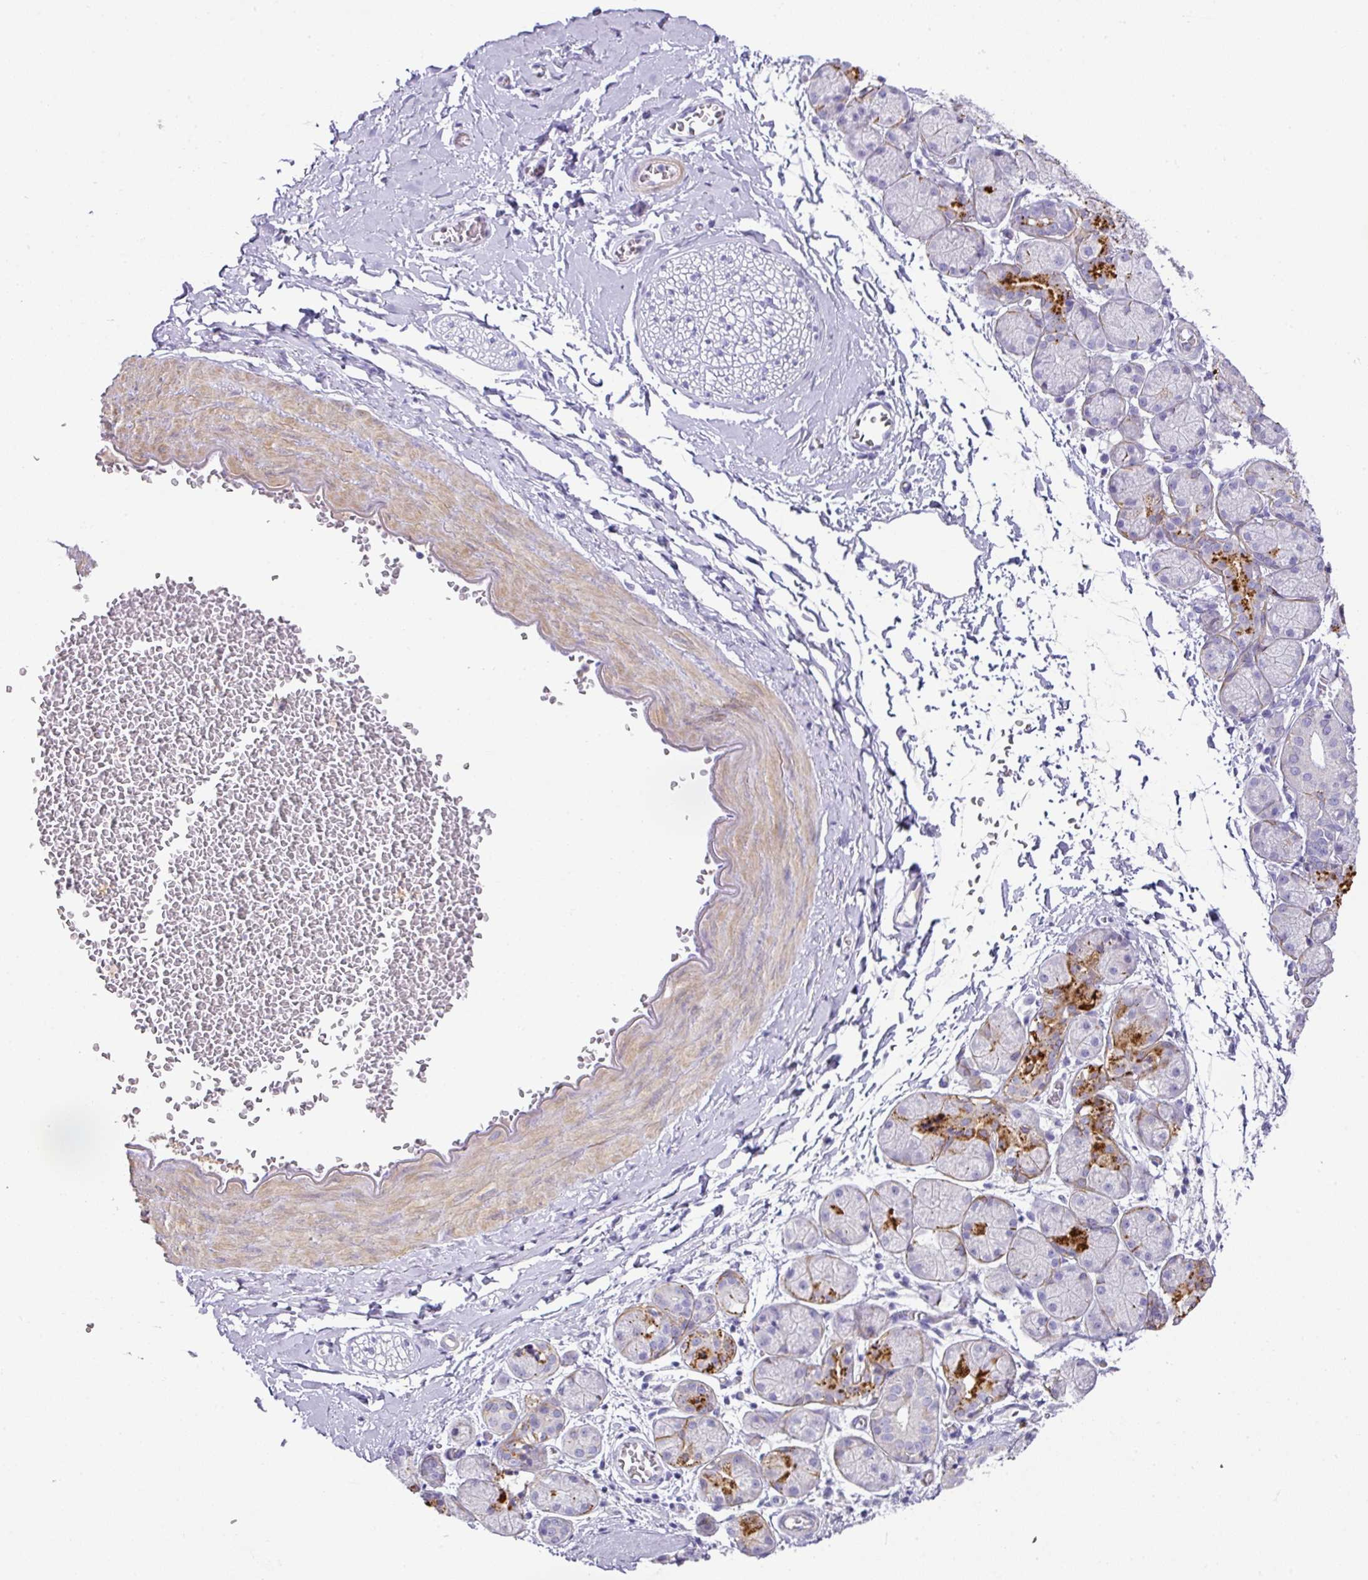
{"staining": {"intensity": "negative", "quantity": "none", "location": "none"}, "tissue": "soft tissue", "cell_type": "Fibroblasts", "image_type": "normal", "snomed": [{"axis": "morphology", "description": "Normal tissue, NOS"}, {"axis": "topography", "description": "Salivary gland"}, {"axis": "topography", "description": "Peripheral nerve tissue"}], "caption": "Soft tissue stained for a protein using IHC demonstrates no expression fibroblasts.", "gene": "TARM1", "patient": {"sex": "female", "age": 24}}